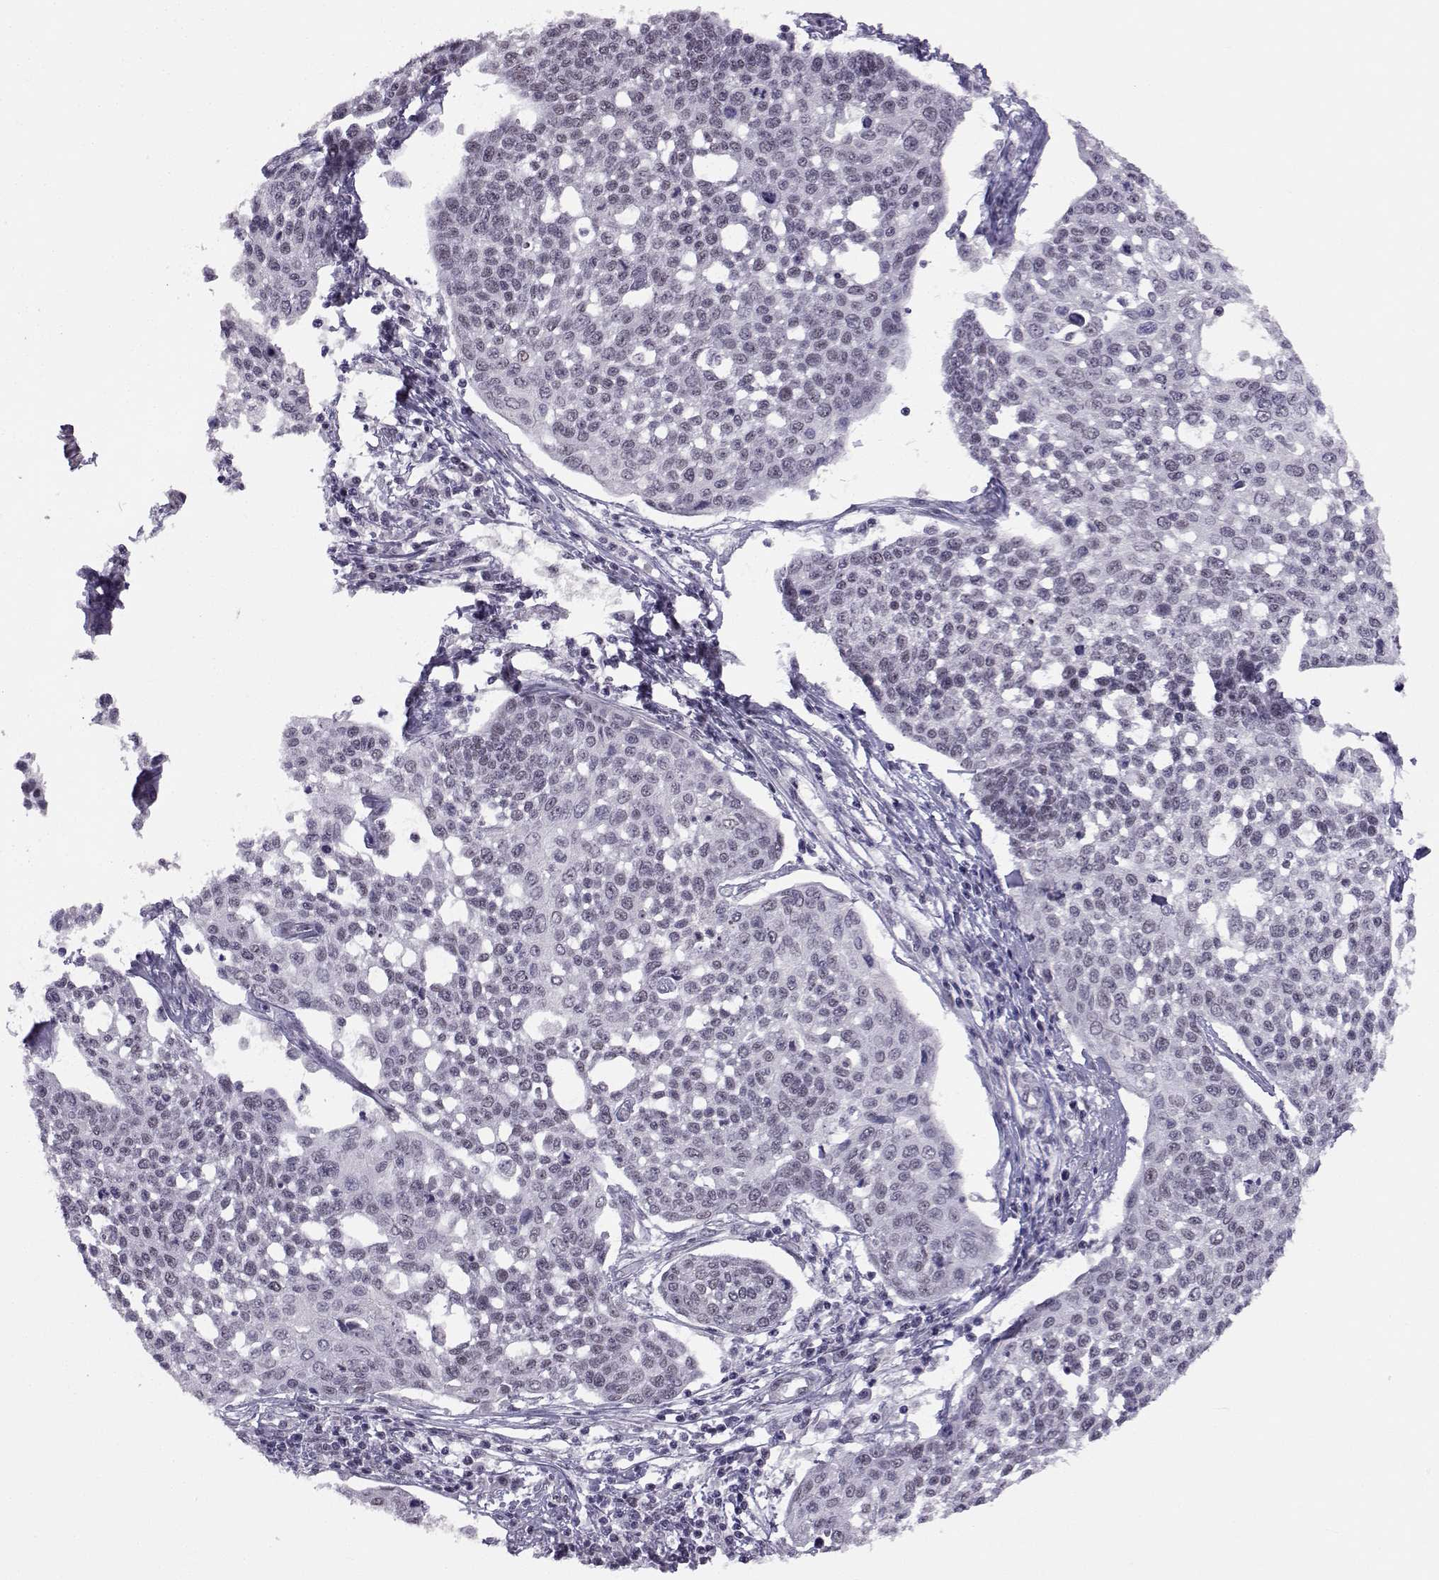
{"staining": {"intensity": "negative", "quantity": "none", "location": "none"}, "tissue": "cervical cancer", "cell_type": "Tumor cells", "image_type": "cancer", "snomed": [{"axis": "morphology", "description": "Squamous cell carcinoma, NOS"}, {"axis": "topography", "description": "Cervix"}], "caption": "There is no significant positivity in tumor cells of cervical cancer (squamous cell carcinoma).", "gene": "MED26", "patient": {"sex": "female", "age": 34}}